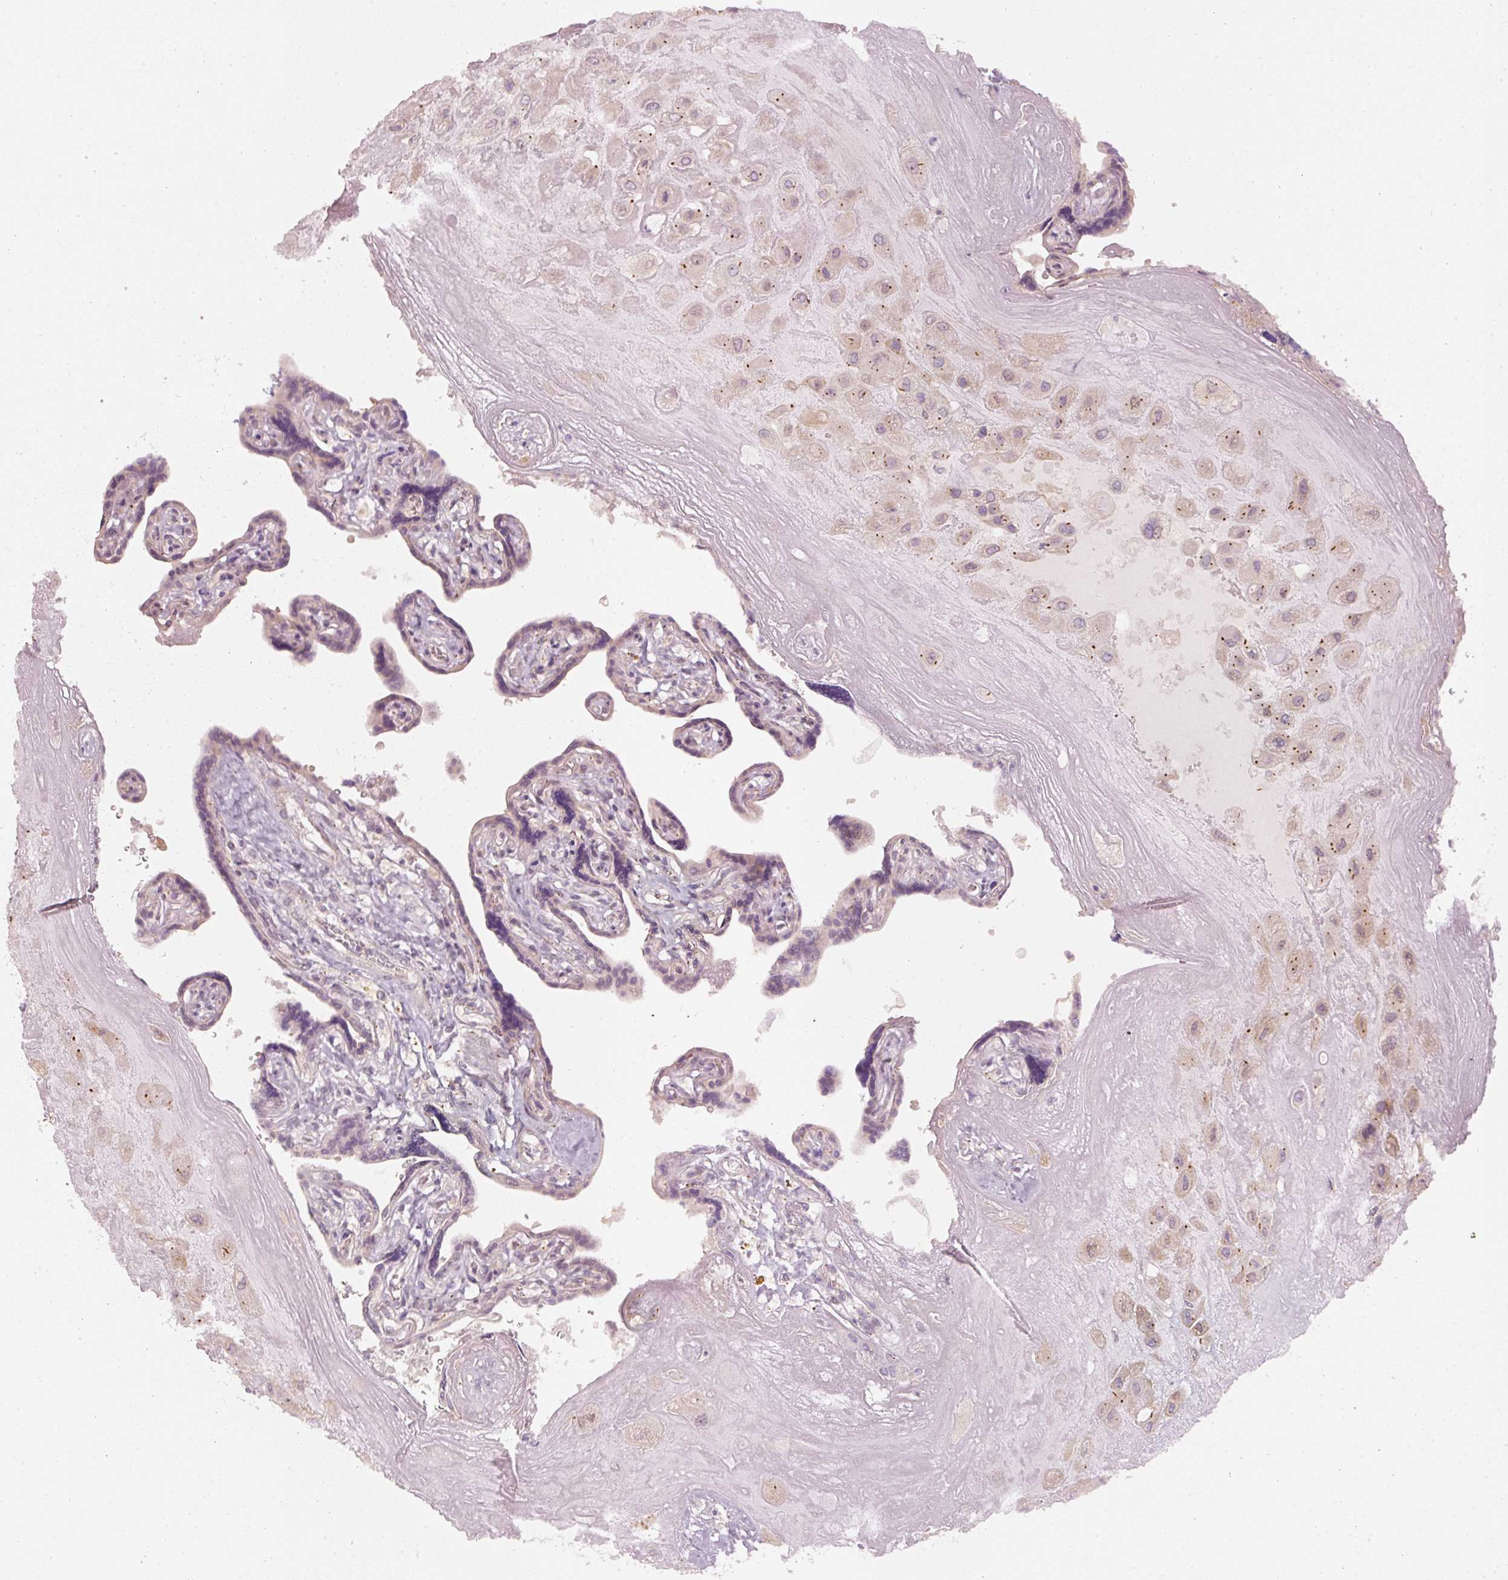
{"staining": {"intensity": "weak", "quantity": ">75%", "location": "cytoplasmic/membranous"}, "tissue": "placenta", "cell_type": "Decidual cells", "image_type": "normal", "snomed": [{"axis": "morphology", "description": "Normal tissue, NOS"}, {"axis": "topography", "description": "Placenta"}], "caption": "This is a photomicrograph of immunohistochemistry (IHC) staining of benign placenta, which shows weak staining in the cytoplasmic/membranous of decidual cells.", "gene": "DAPP1", "patient": {"sex": "female", "age": 32}}